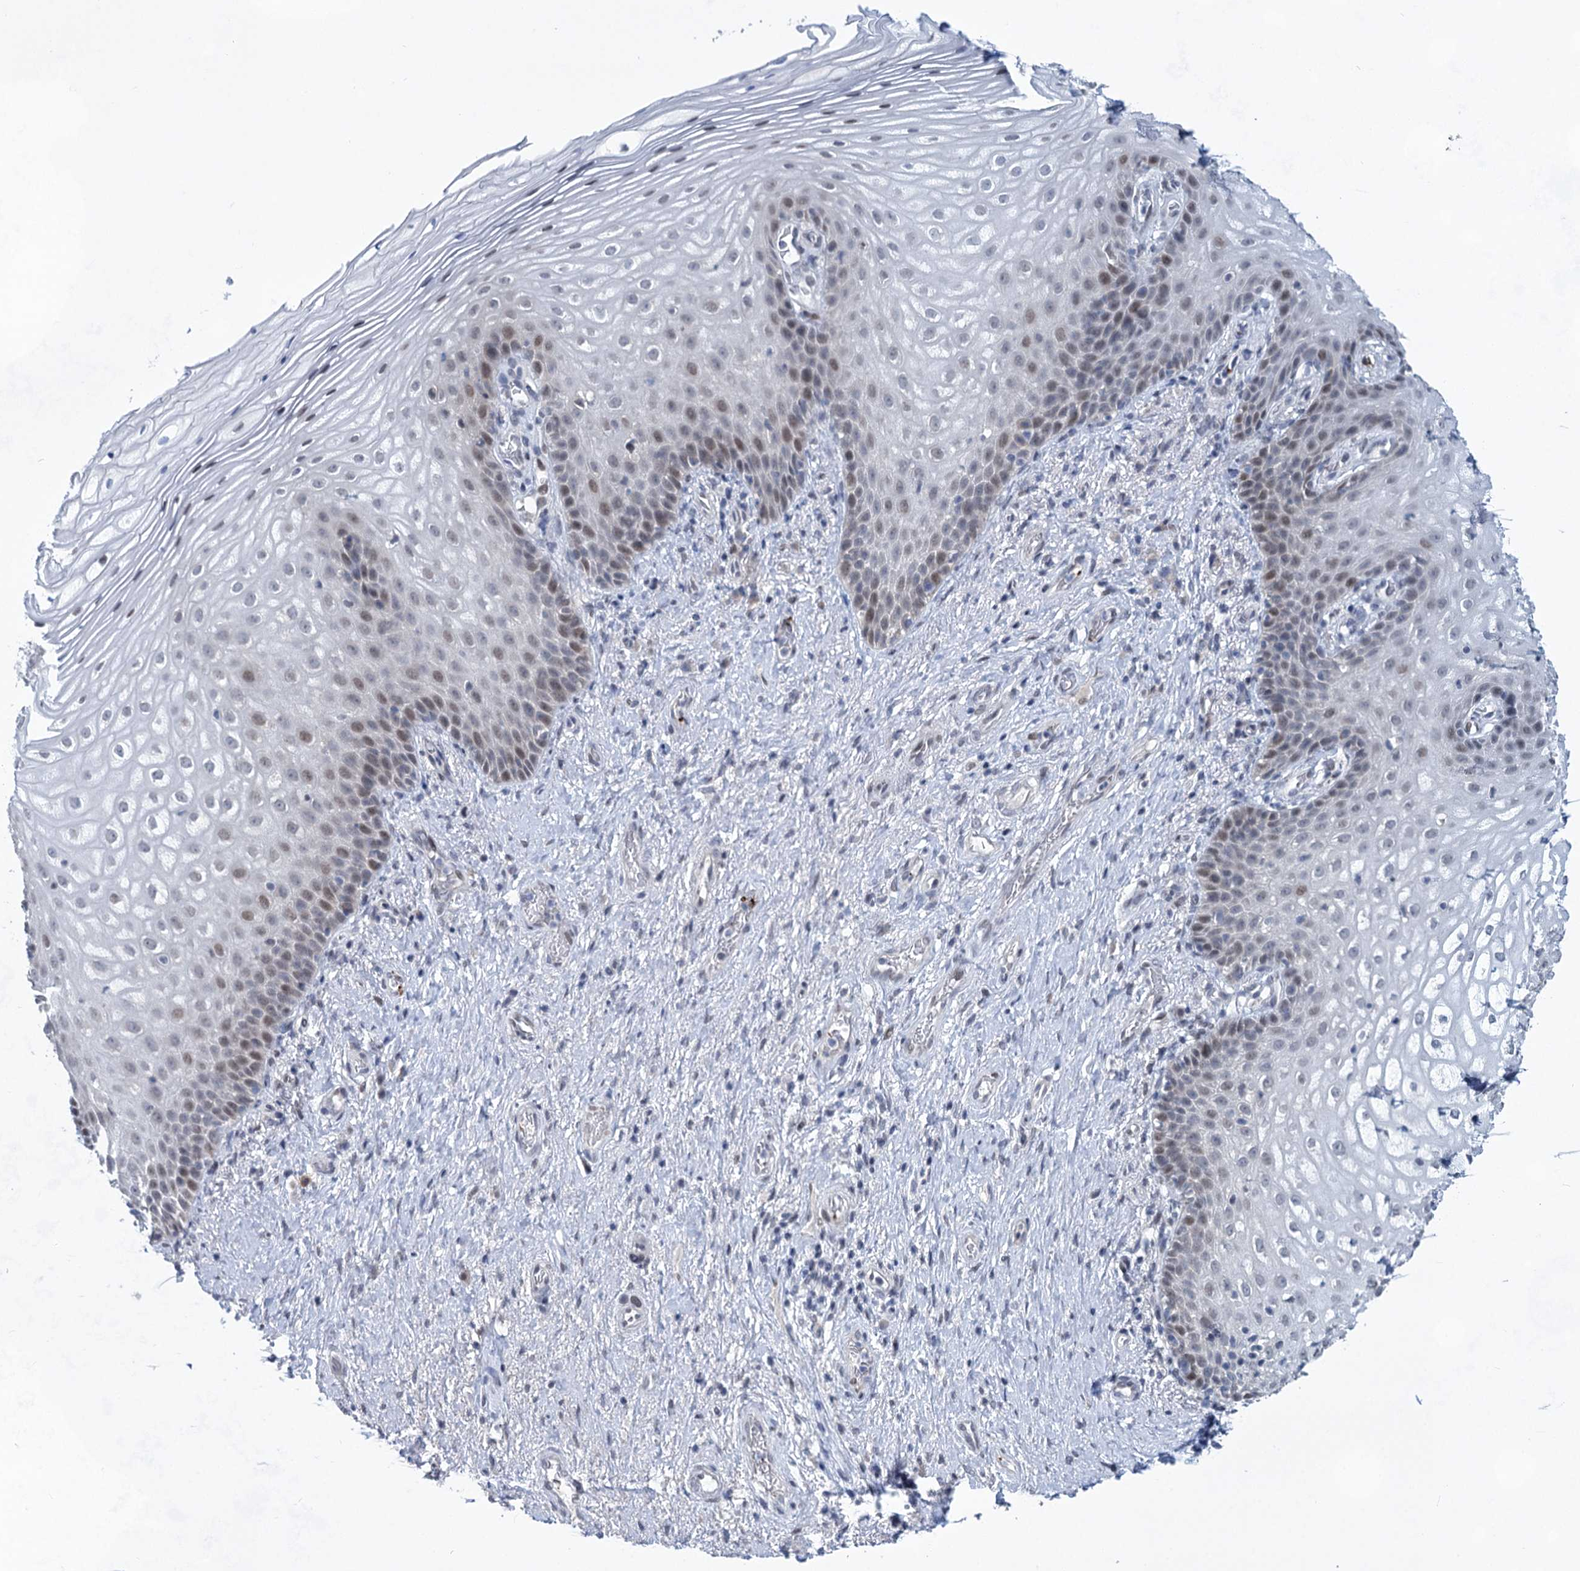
{"staining": {"intensity": "weak", "quantity": "<25%", "location": "nuclear"}, "tissue": "vagina", "cell_type": "Squamous epithelial cells", "image_type": "normal", "snomed": [{"axis": "morphology", "description": "Normal tissue, NOS"}, {"axis": "topography", "description": "Vagina"}], "caption": "DAB (3,3'-diaminobenzidine) immunohistochemical staining of benign vagina displays no significant positivity in squamous epithelial cells.", "gene": "MON2", "patient": {"sex": "female", "age": 60}}